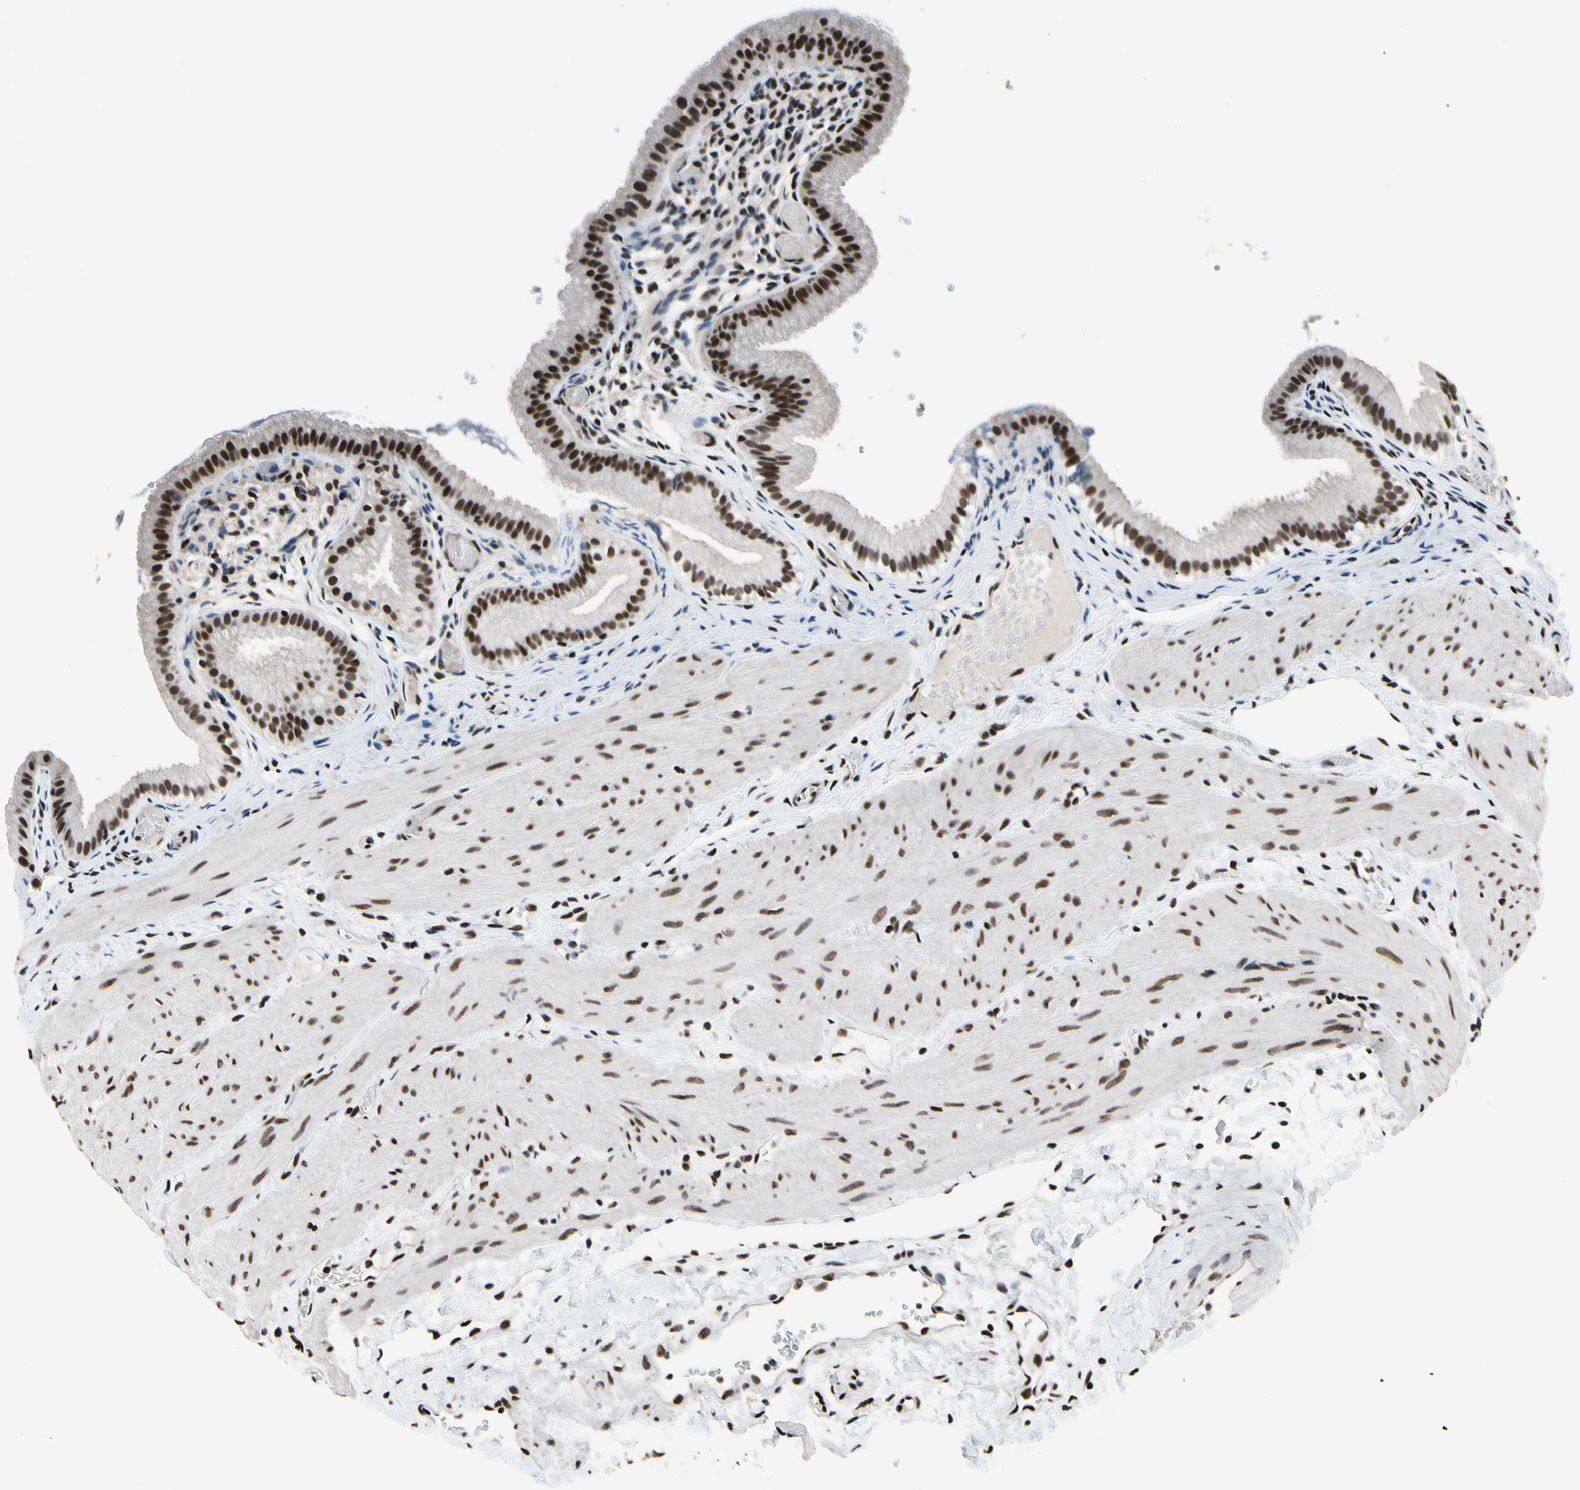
{"staining": {"intensity": "moderate", "quantity": ">75%", "location": "nuclear"}, "tissue": "gallbladder", "cell_type": "Glandular cells", "image_type": "normal", "snomed": [{"axis": "morphology", "description": "Normal tissue, NOS"}, {"axis": "topography", "description": "Gallbladder"}], "caption": "Protein staining exhibits moderate nuclear staining in approximately >75% of glandular cells in normal gallbladder.", "gene": "RECQL", "patient": {"sex": "female", "age": 26}}